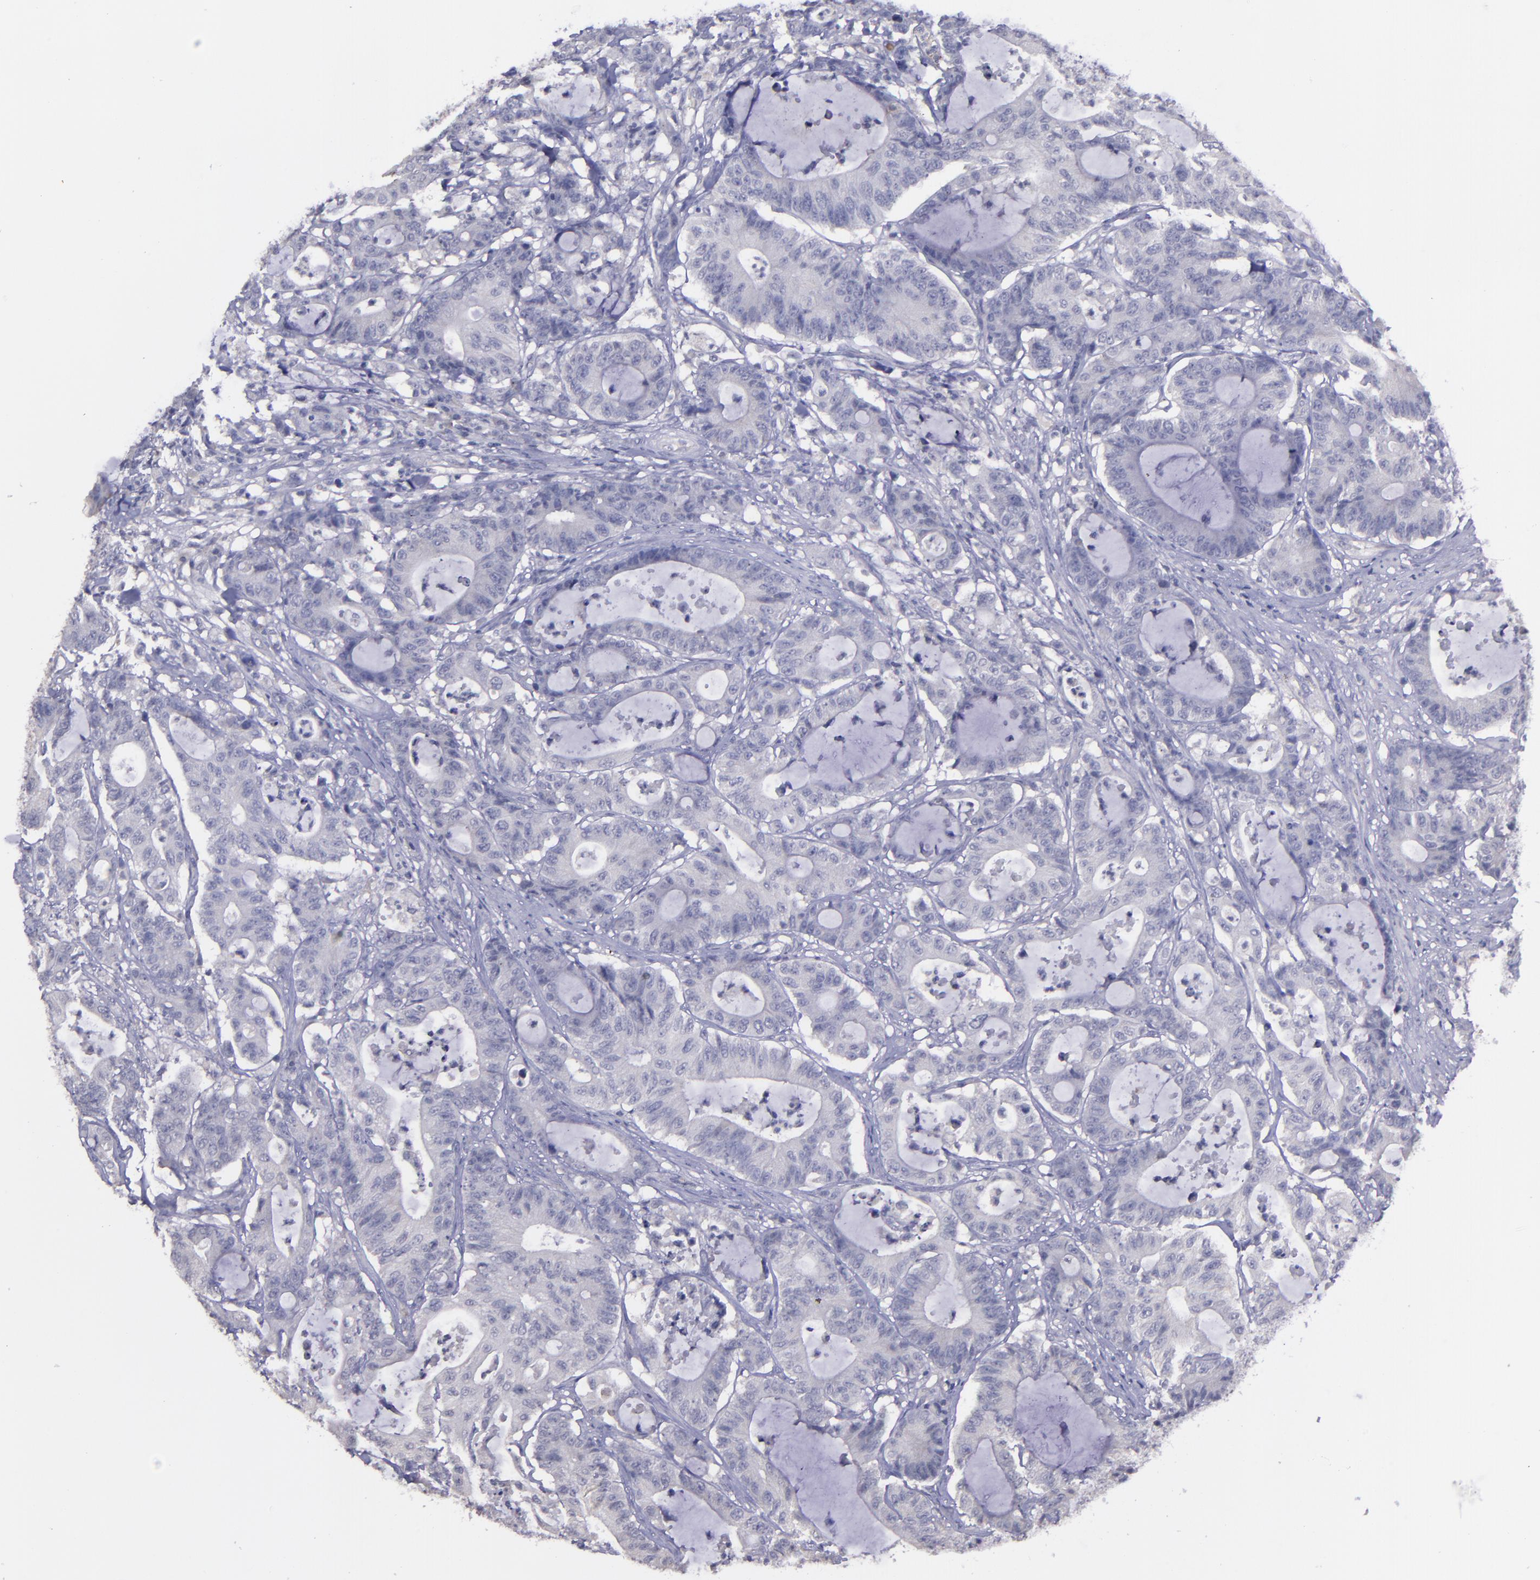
{"staining": {"intensity": "negative", "quantity": "none", "location": "none"}, "tissue": "colorectal cancer", "cell_type": "Tumor cells", "image_type": "cancer", "snomed": [{"axis": "morphology", "description": "Adenocarcinoma, NOS"}, {"axis": "topography", "description": "Colon"}], "caption": "Histopathology image shows no significant protein positivity in tumor cells of colorectal cancer (adenocarcinoma). (Stains: DAB (3,3'-diaminobenzidine) immunohistochemistry with hematoxylin counter stain, Microscopy: brightfield microscopy at high magnification).", "gene": "MASP1", "patient": {"sex": "female", "age": 84}}